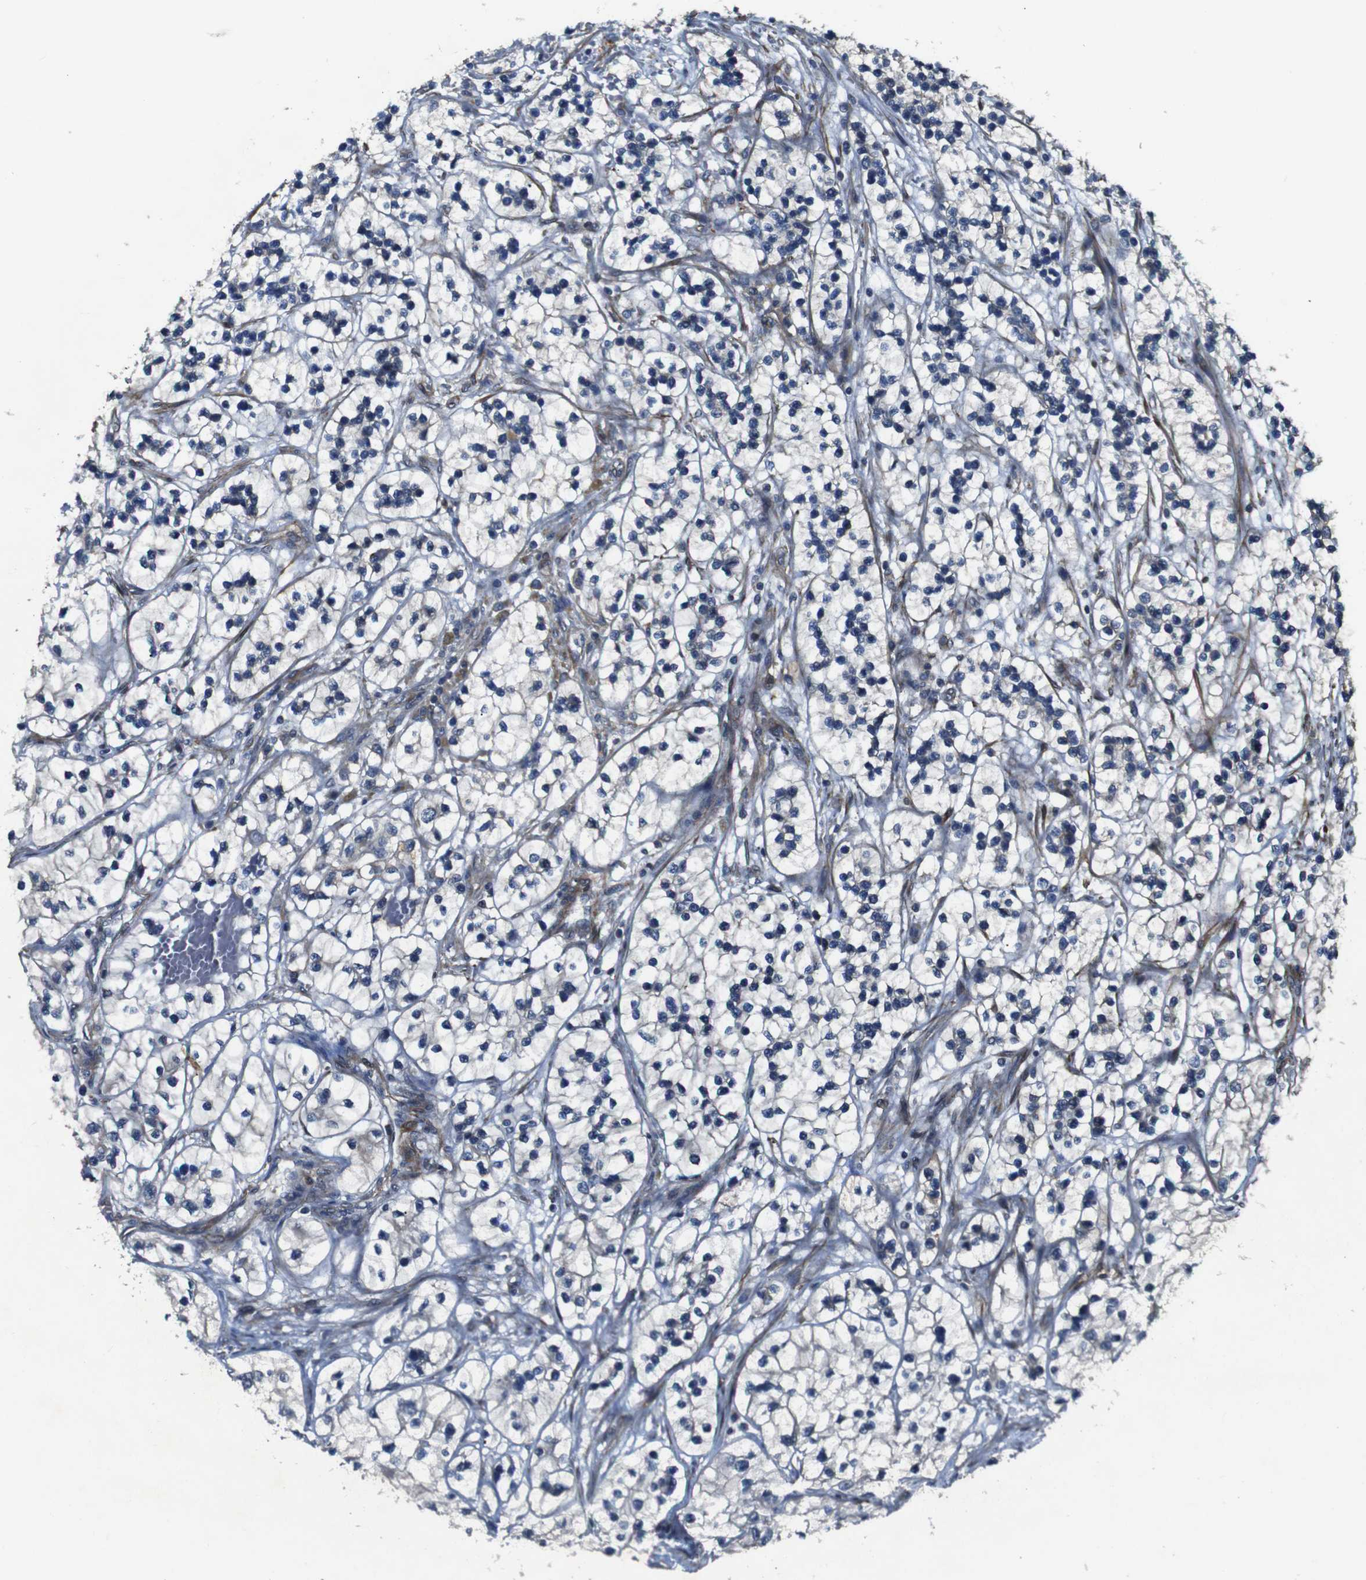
{"staining": {"intensity": "negative", "quantity": "none", "location": "none"}, "tissue": "renal cancer", "cell_type": "Tumor cells", "image_type": "cancer", "snomed": [{"axis": "morphology", "description": "Adenocarcinoma, NOS"}, {"axis": "topography", "description": "Kidney"}], "caption": "IHC micrograph of renal cancer (adenocarcinoma) stained for a protein (brown), which demonstrates no expression in tumor cells.", "gene": "GGT7", "patient": {"sex": "female", "age": 57}}